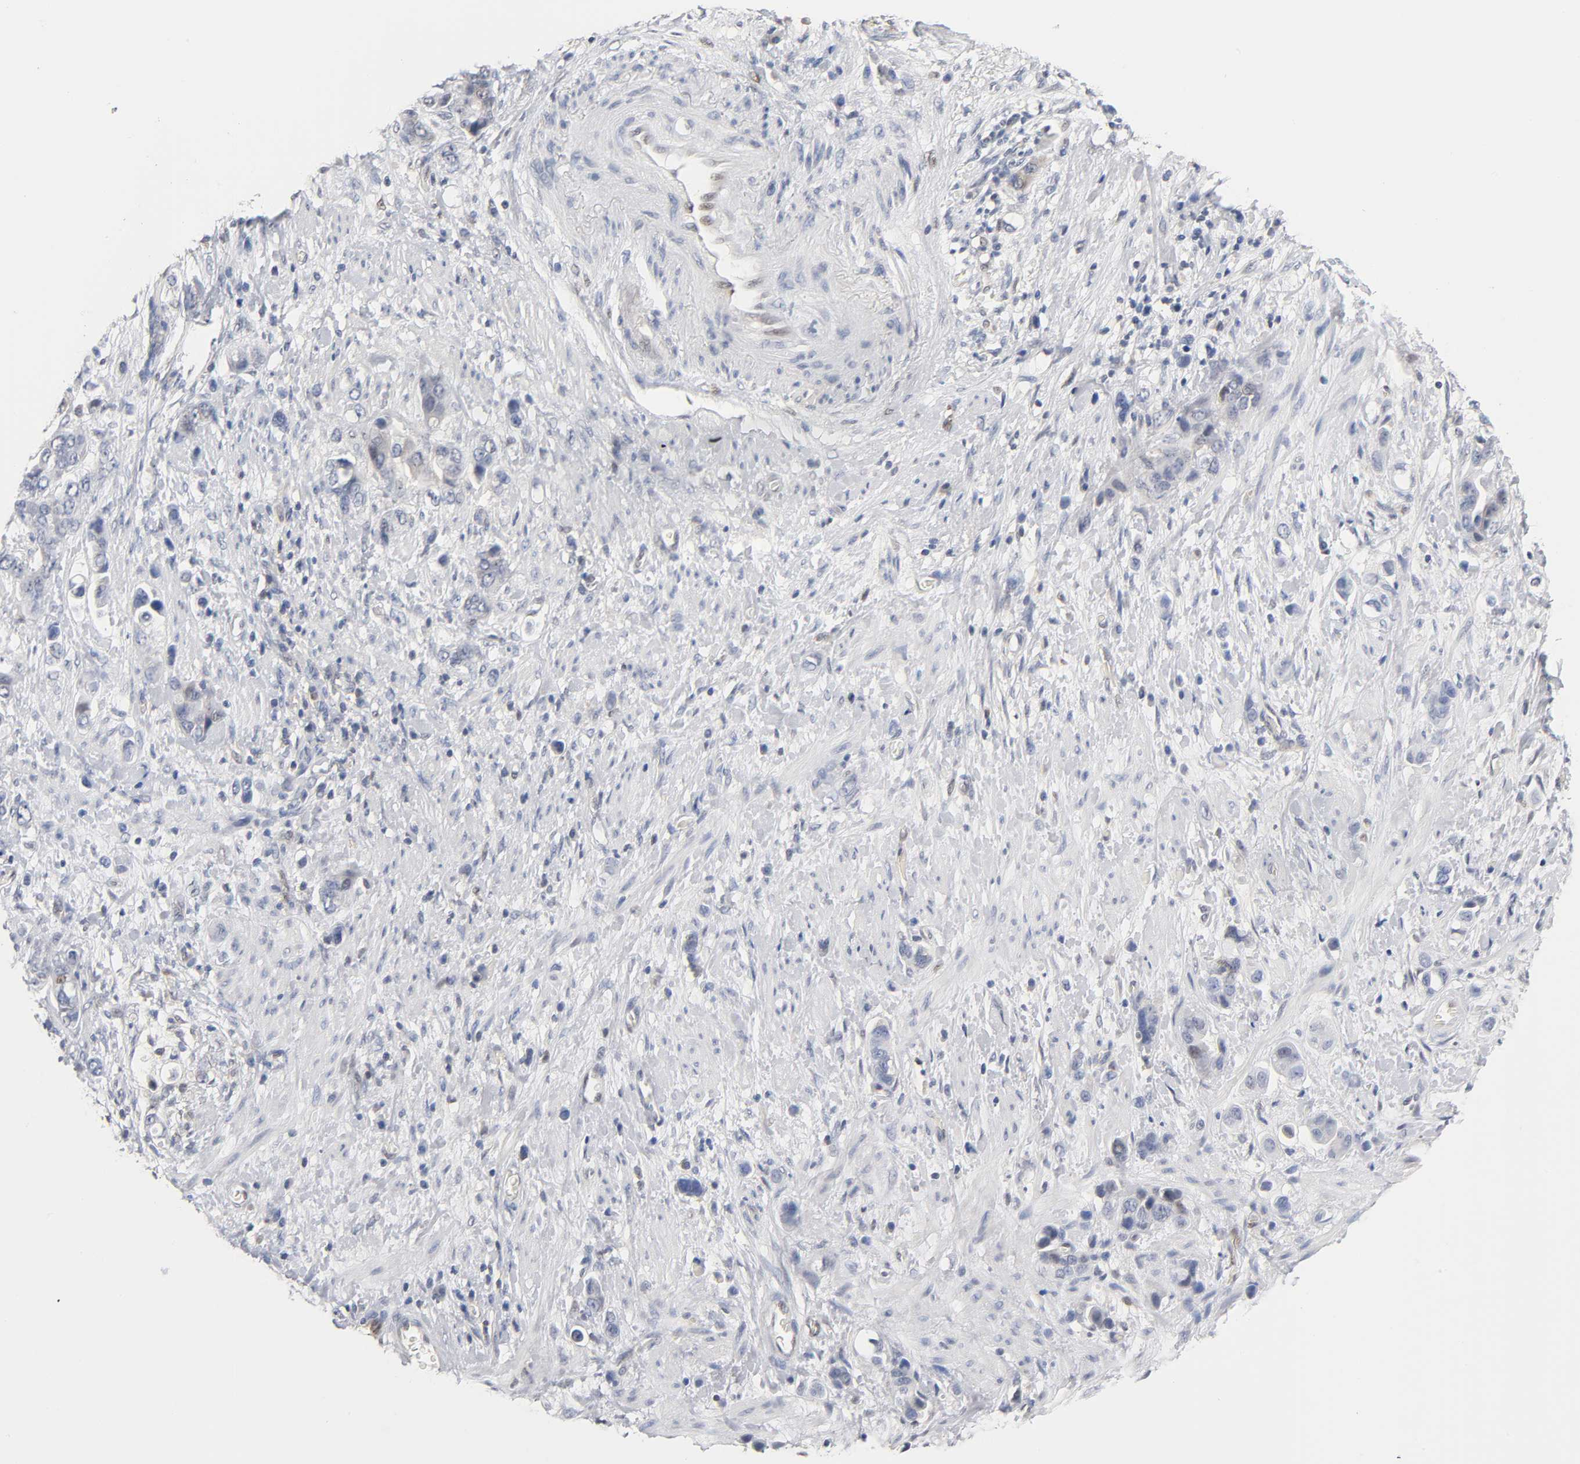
{"staining": {"intensity": "negative", "quantity": "none", "location": "none"}, "tissue": "stomach cancer", "cell_type": "Tumor cells", "image_type": "cancer", "snomed": [{"axis": "morphology", "description": "Adenocarcinoma, NOS"}, {"axis": "topography", "description": "Stomach, lower"}], "caption": "High power microscopy histopathology image of an IHC histopathology image of stomach adenocarcinoma, revealing no significant positivity in tumor cells.", "gene": "NFATC1", "patient": {"sex": "female", "age": 93}}